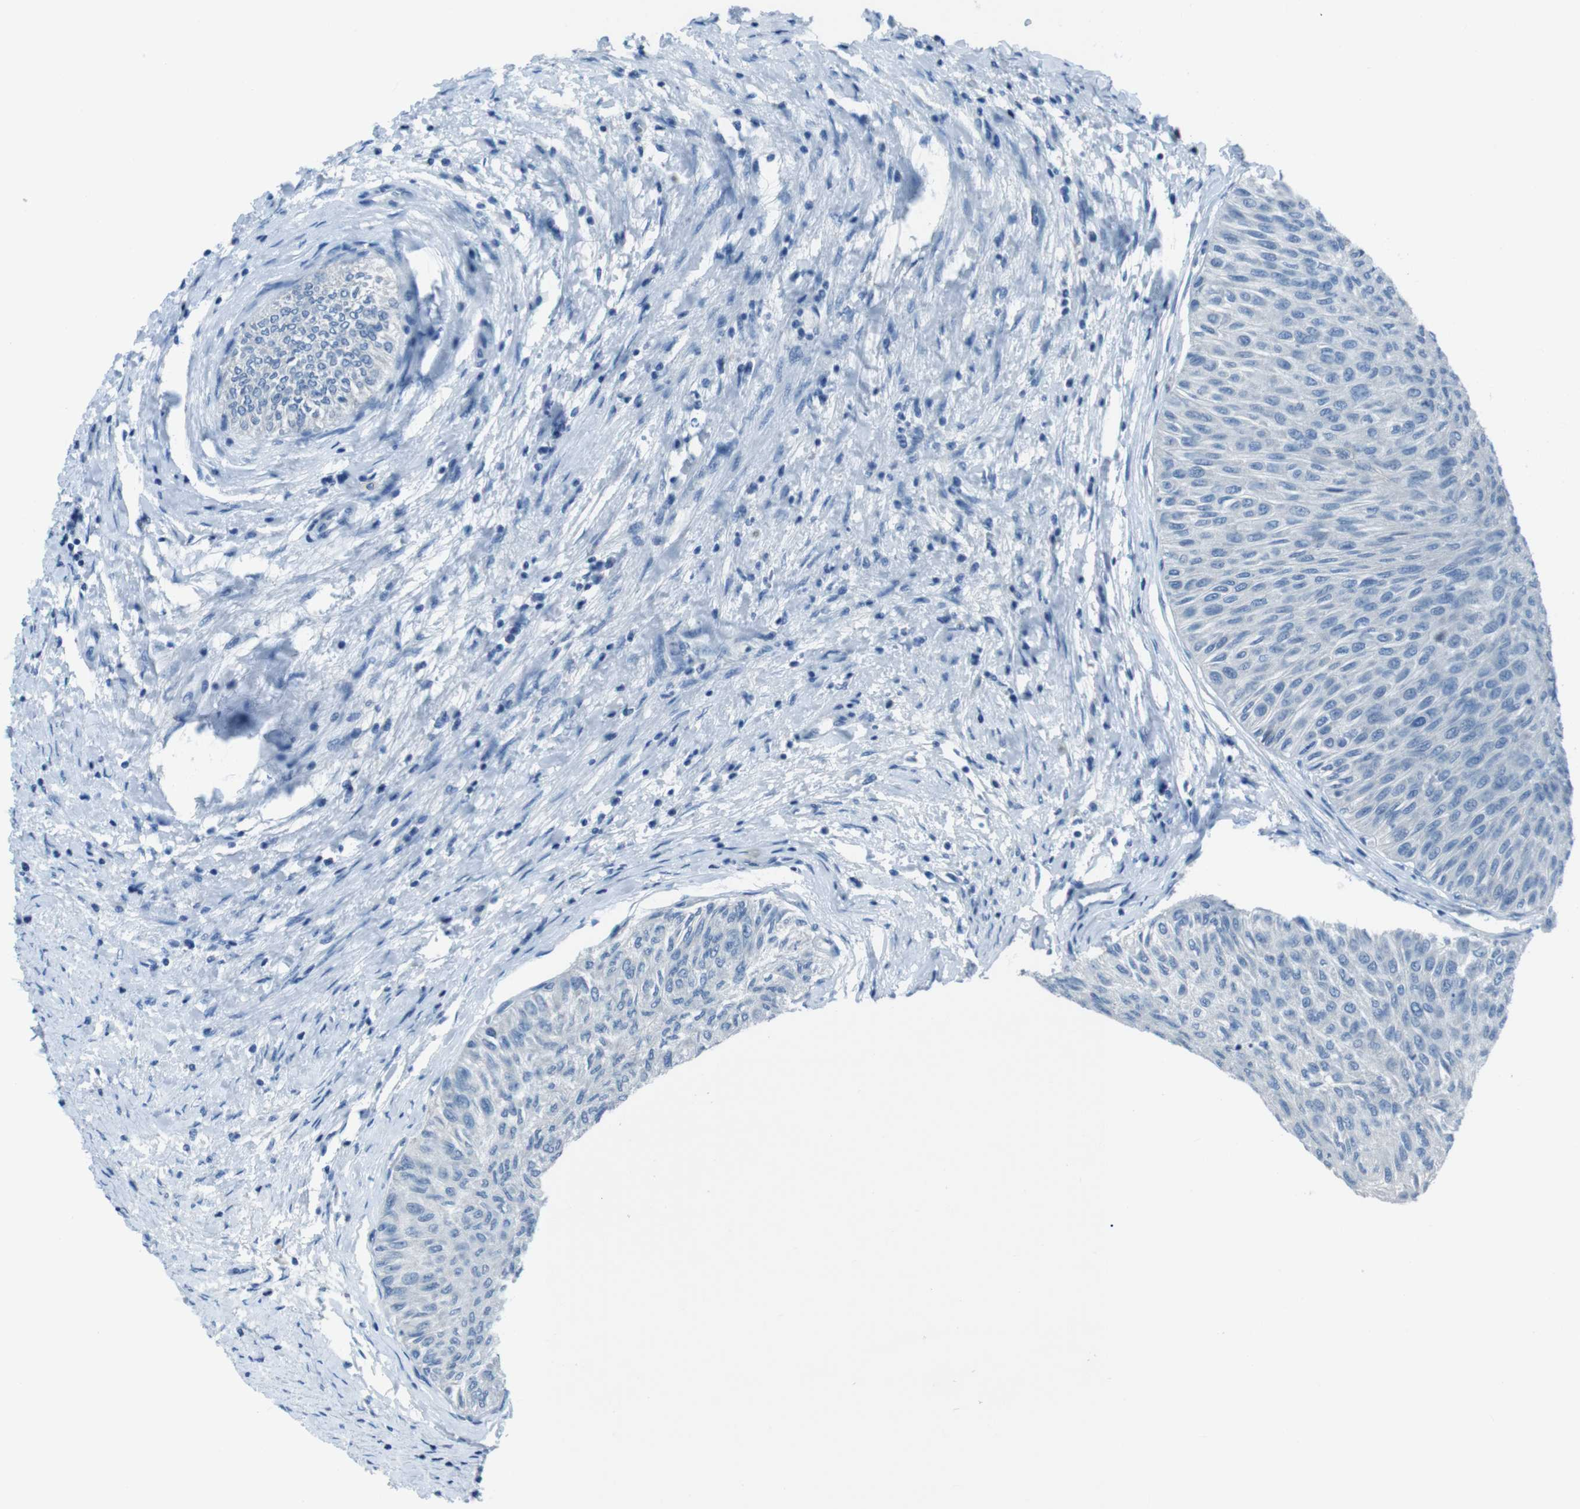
{"staining": {"intensity": "negative", "quantity": "none", "location": "none"}, "tissue": "urothelial cancer", "cell_type": "Tumor cells", "image_type": "cancer", "snomed": [{"axis": "morphology", "description": "Urothelial carcinoma, Low grade"}, {"axis": "topography", "description": "Urinary bladder"}], "caption": "High power microscopy image of an IHC histopathology image of urothelial cancer, revealing no significant expression in tumor cells.", "gene": "NANOS2", "patient": {"sex": "male", "age": 78}}